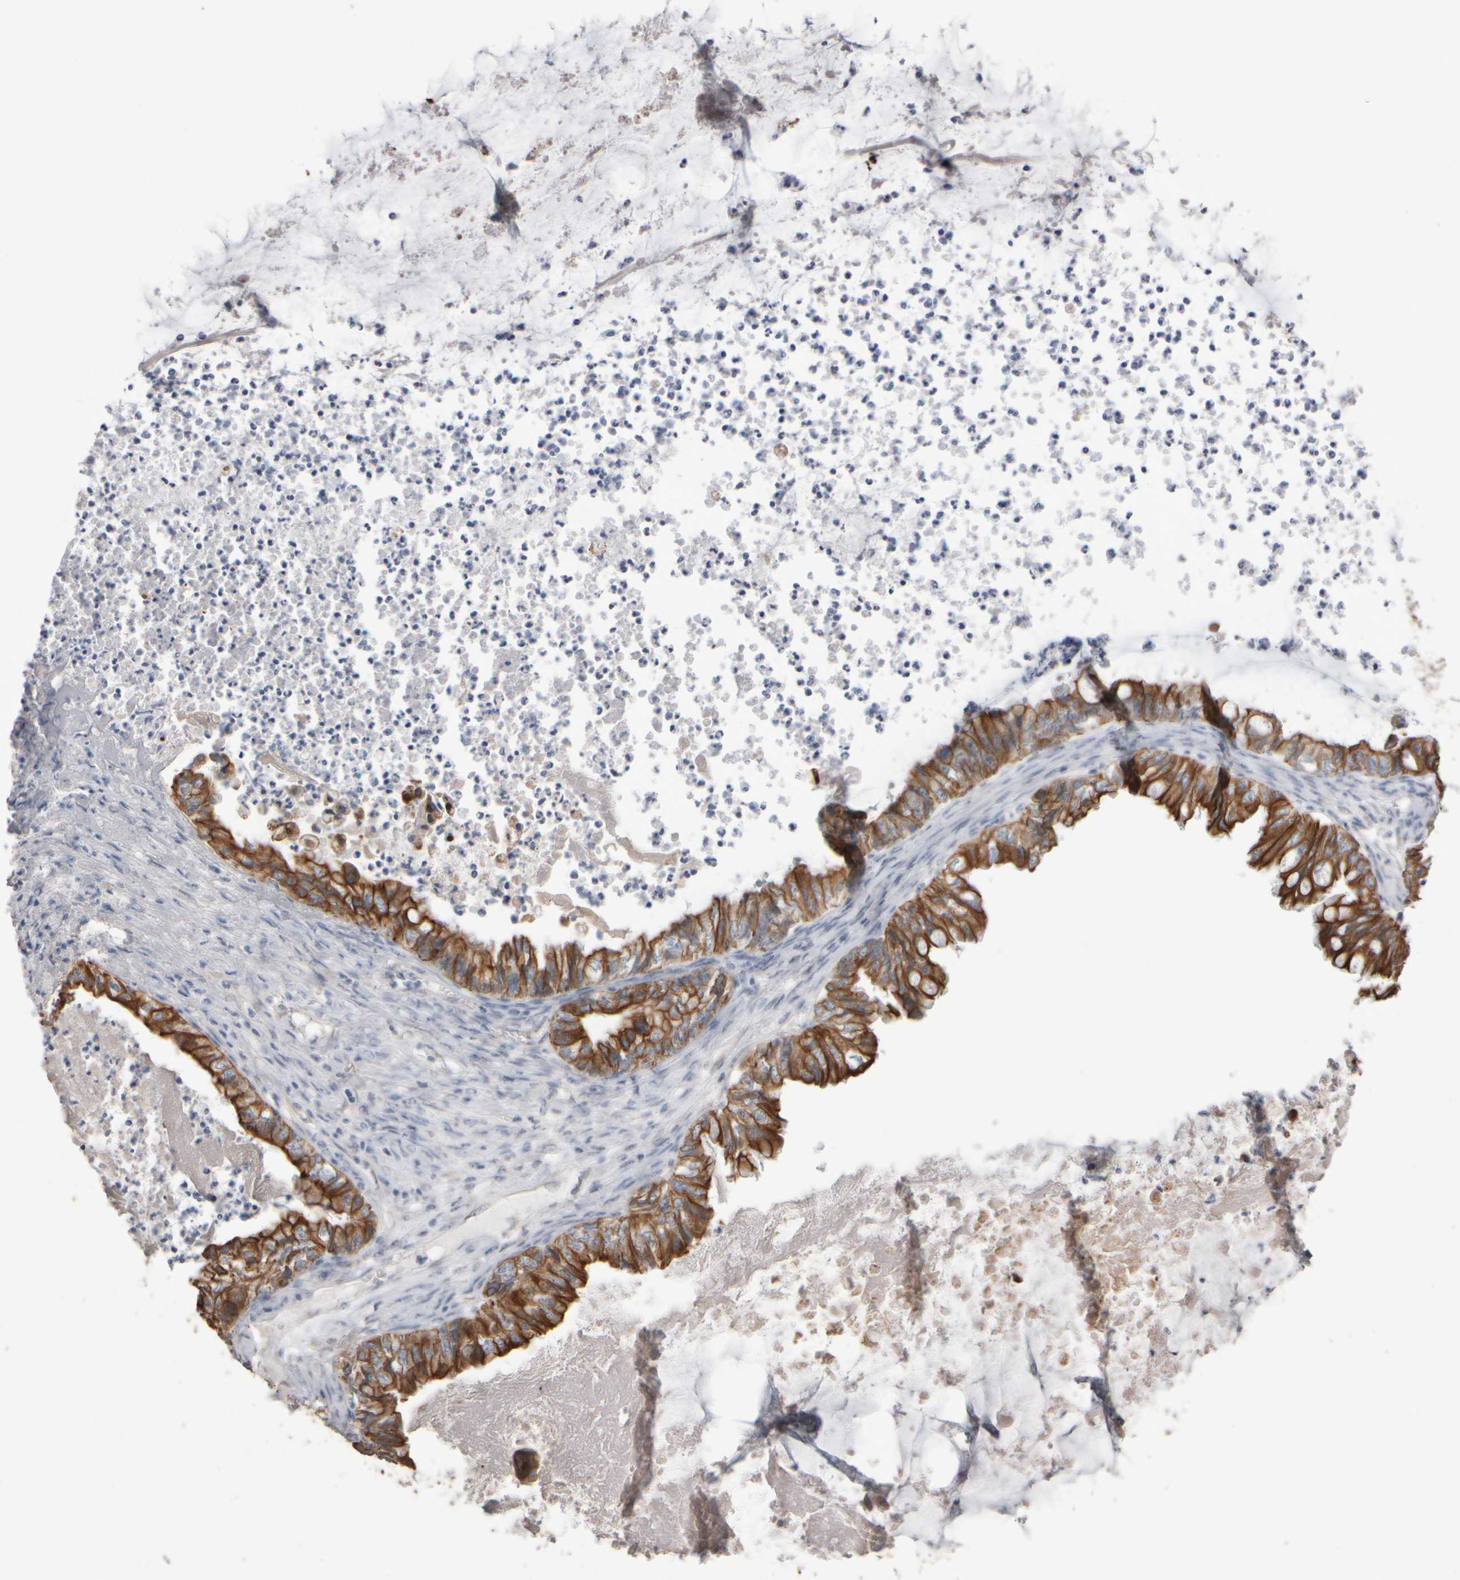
{"staining": {"intensity": "strong", "quantity": ">75%", "location": "cytoplasmic/membranous"}, "tissue": "ovarian cancer", "cell_type": "Tumor cells", "image_type": "cancer", "snomed": [{"axis": "morphology", "description": "Cystadenocarcinoma, mucinous, NOS"}, {"axis": "topography", "description": "Ovary"}], "caption": "Protein staining by IHC demonstrates strong cytoplasmic/membranous positivity in about >75% of tumor cells in ovarian cancer.", "gene": "EPHX2", "patient": {"sex": "female", "age": 80}}